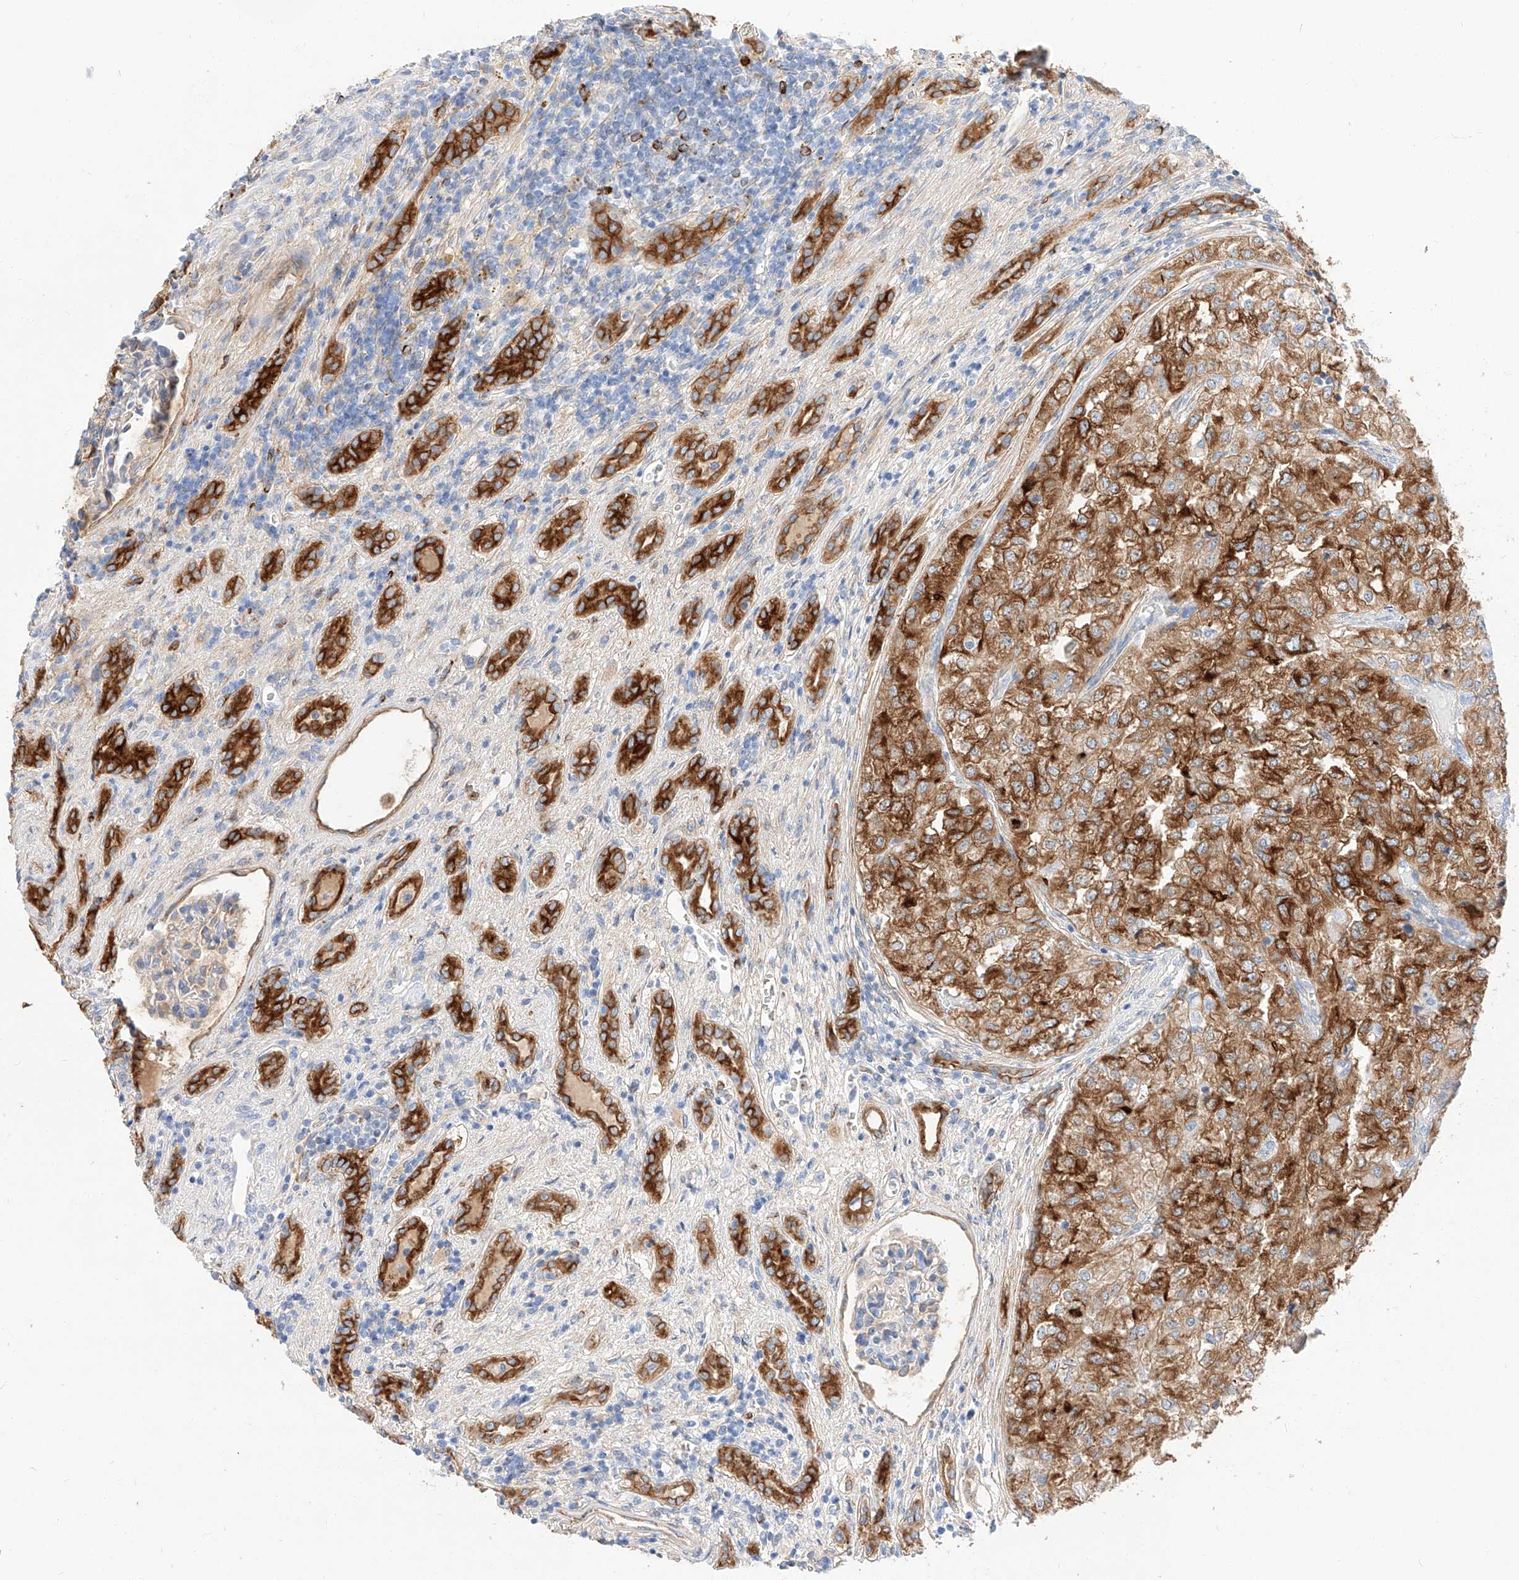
{"staining": {"intensity": "strong", "quantity": ">75%", "location": "cytoplasmic/membranous"}, "tissue": "renal cancer", "cell_type": "Tumor cells", "image_type": "cancer", "snomed": [{"axis": "morphology", "description": "Adenocarcinoma, NOS"}, {"axis": "topography", "description": "Kidney"}], "caption": "Human adenocarcinoma (renal) stained with a protein marker displays strong staining in tumor cells.", "gene": "MAP7", "patient": {"sex": "female", "age": 54}}